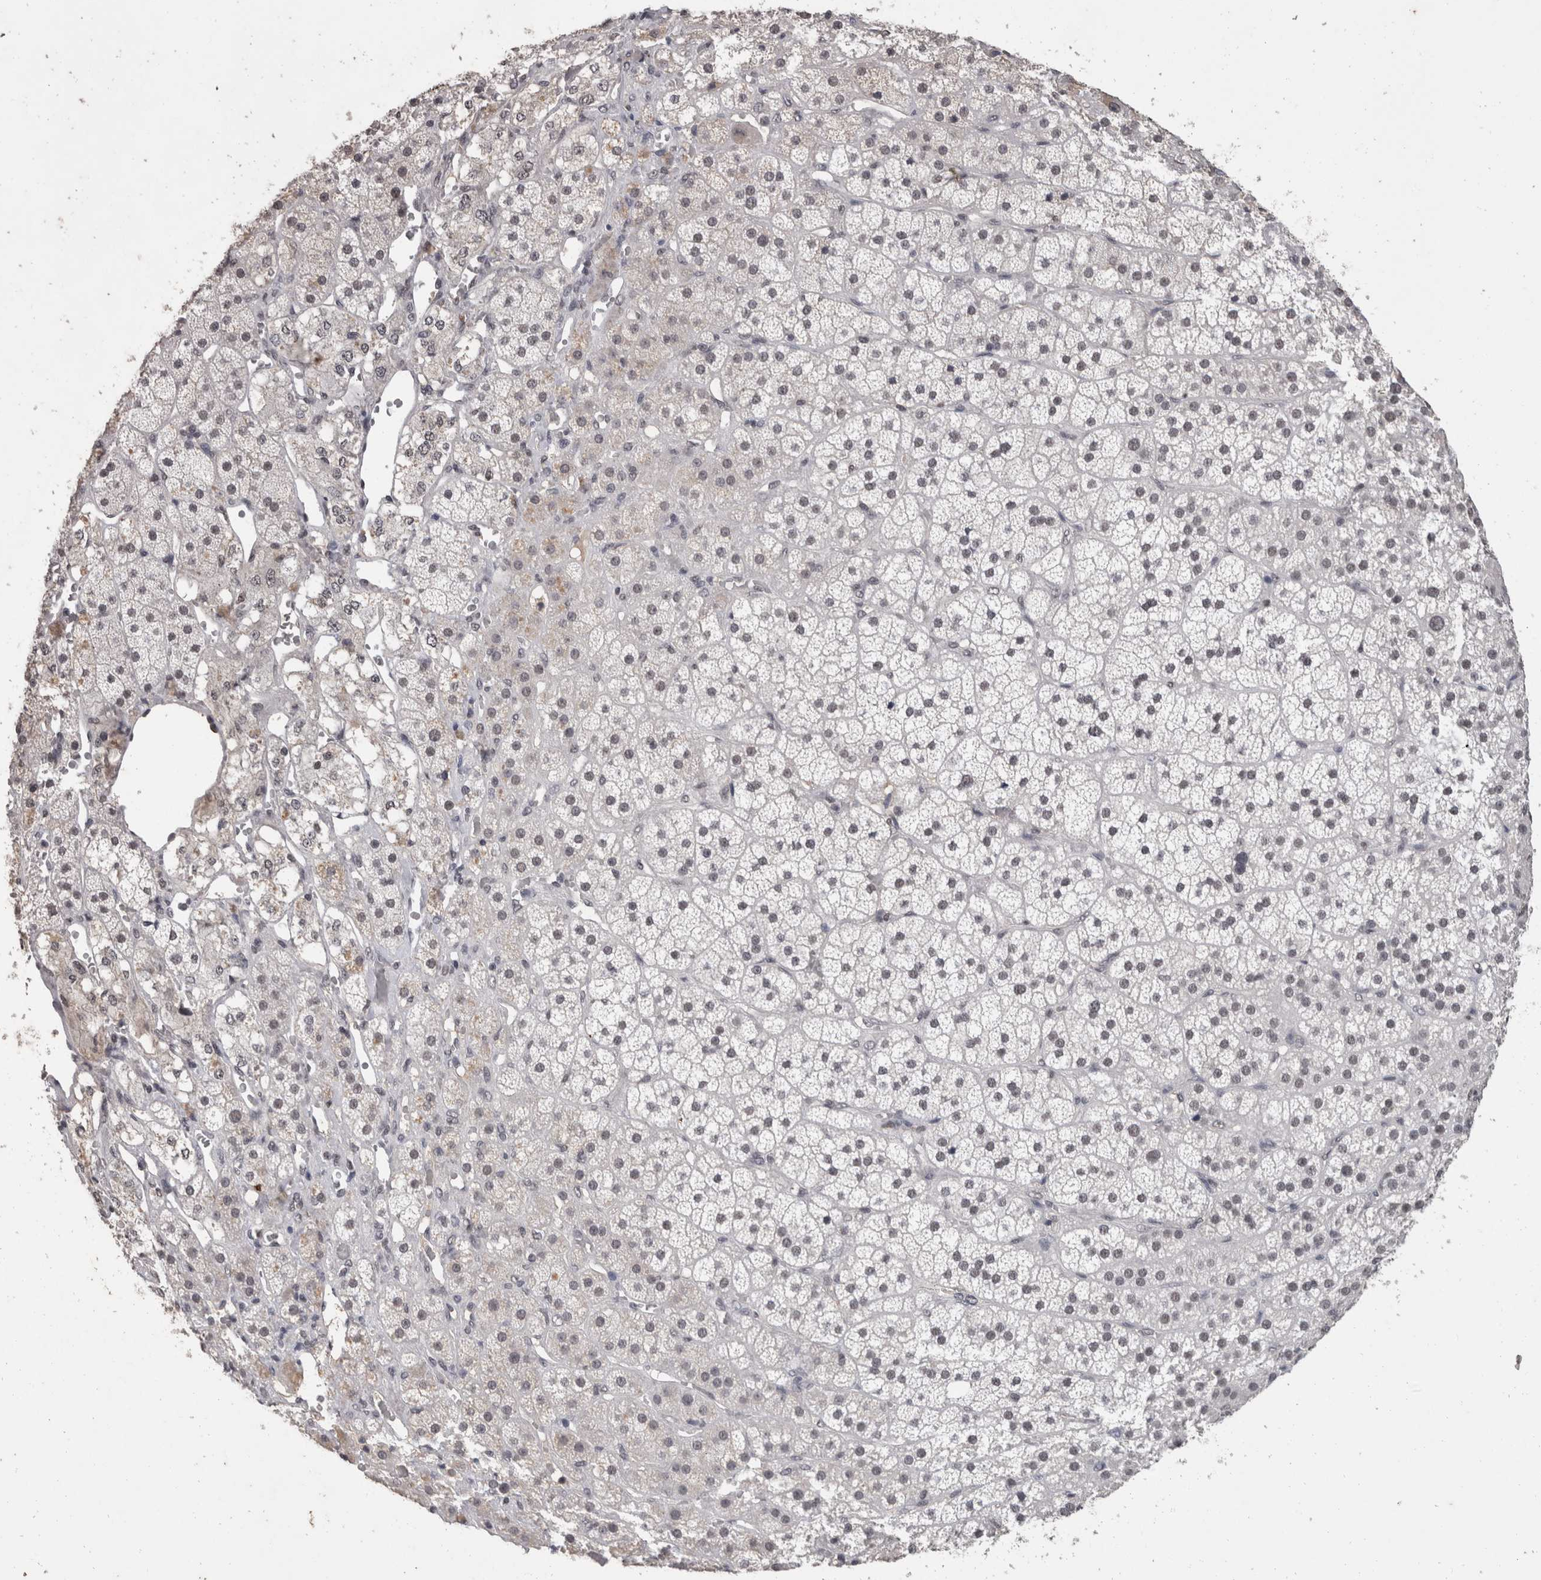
{"staining": {"intensity": "moderate", "quantity": "25%-75%", "location": "nuclear"}, "tissue": "adrenal gland", "cell_type": "Glandular cells", "image_type": "normal", "snomed": [{"axis": "morphology", "description": "Normal tissue, NOS"}, {"axis": "topography", "description": "Adrenal gland"}], "caption": "Adrenal gland stained for a protein exhibits moderate nuclear positivity in glandular cells. The protein of interest is shown in brown color, while the nuclei are stained blue.", "gene": "DDX17", "patient": {"sex": "male", "age": 57}}